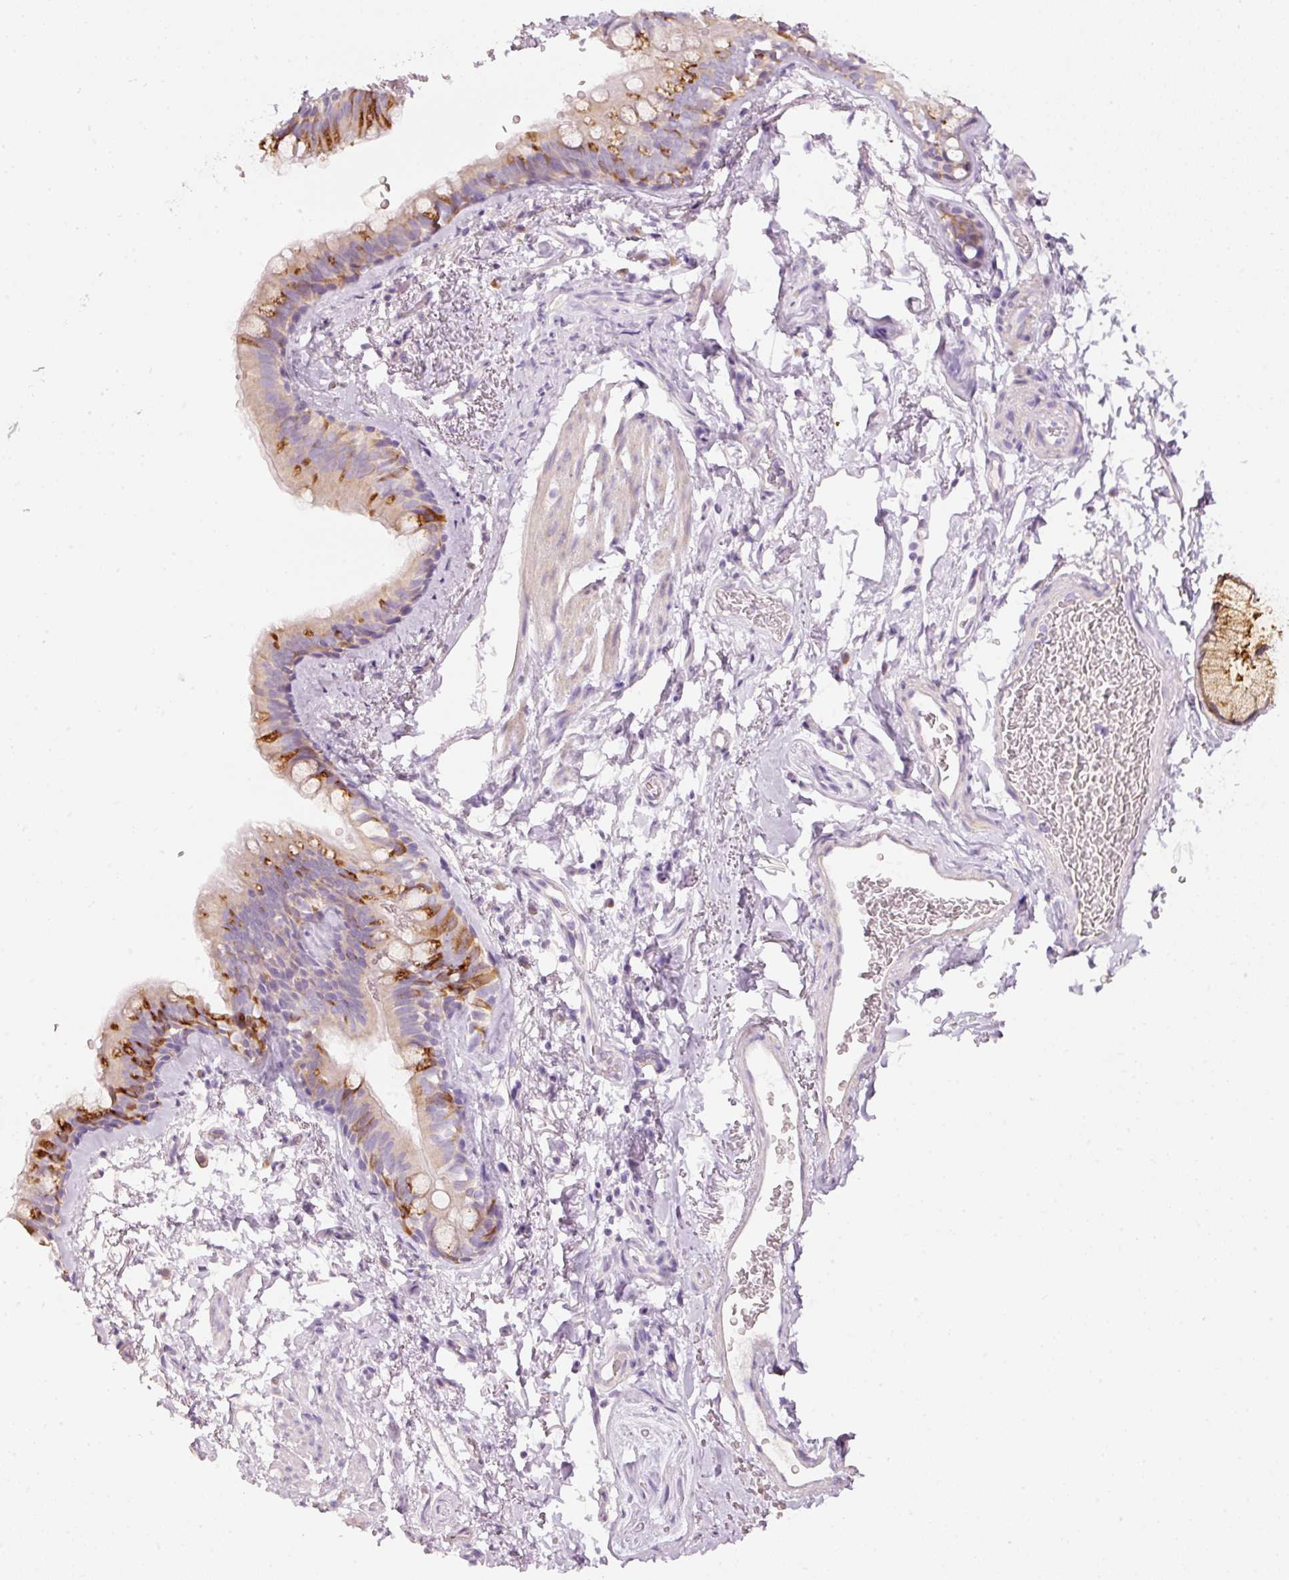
{"staining": {"intensity": "strong", "quantity": "<25%", "location": "cytoplasmic/membranous"}, "tissue": "bronchus", "cell_type": "Respiratory epithelial cells", "image_type": "normal", "snomed": [{"axis": "morphology", "description": "Normal tissue, NOS"}, {"axis": "topography", "description": "Bronchus"}], "caption": "A micrograph of human bronchus stained for a protein shows strong cytoplasmic/membranous brown staining in respiratory epithelial cells. (DAB = brown stain, brightfield microscopy at high magnification).", "gene": "PDXDC1", "patient": {"sex": "male", "age": 67}}